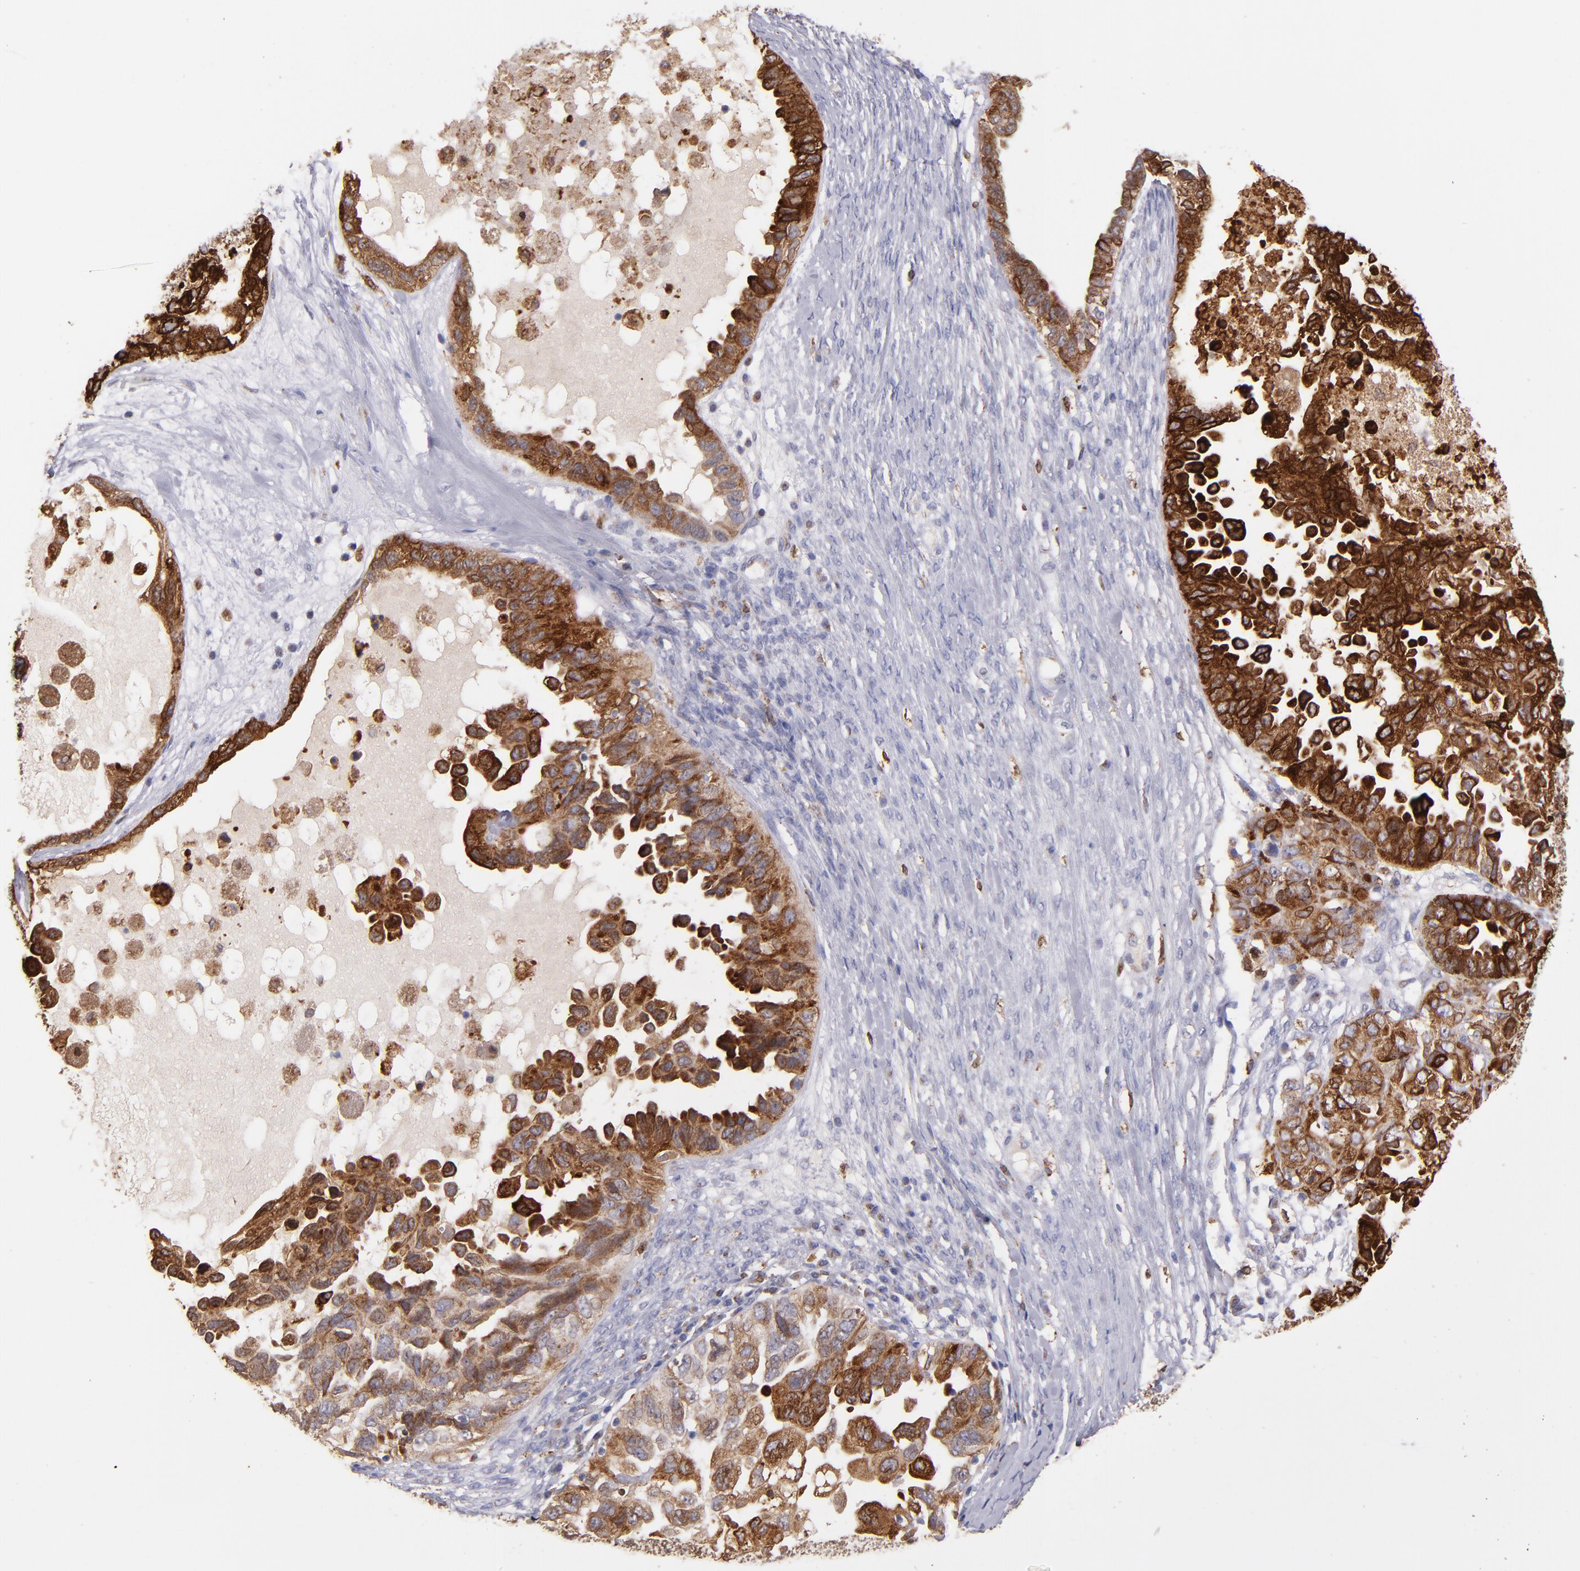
{"staining": {"intensity": "strong", "quantity": ">75%", "location": "cytoplasmic/membranous"}, "tissue": "ovarian cancer", "cell_type": "Tumor cells", "image_type": "cancer", "snomed": [{"axis": "morphology", "description": "Cystadenocarcinoma, serous, NOS"}, {"axis": "topography", "description": "Ovary"}], "caption": "IHC of ovarian cancer exhibits high levels of strong cytoplasmic/membranous expression in about >75% of tumor cells. (IHC, brightfield microscopy, high magnification).", "gene": "PTGS1", "patient": {"sex": "female", "age": 82}}